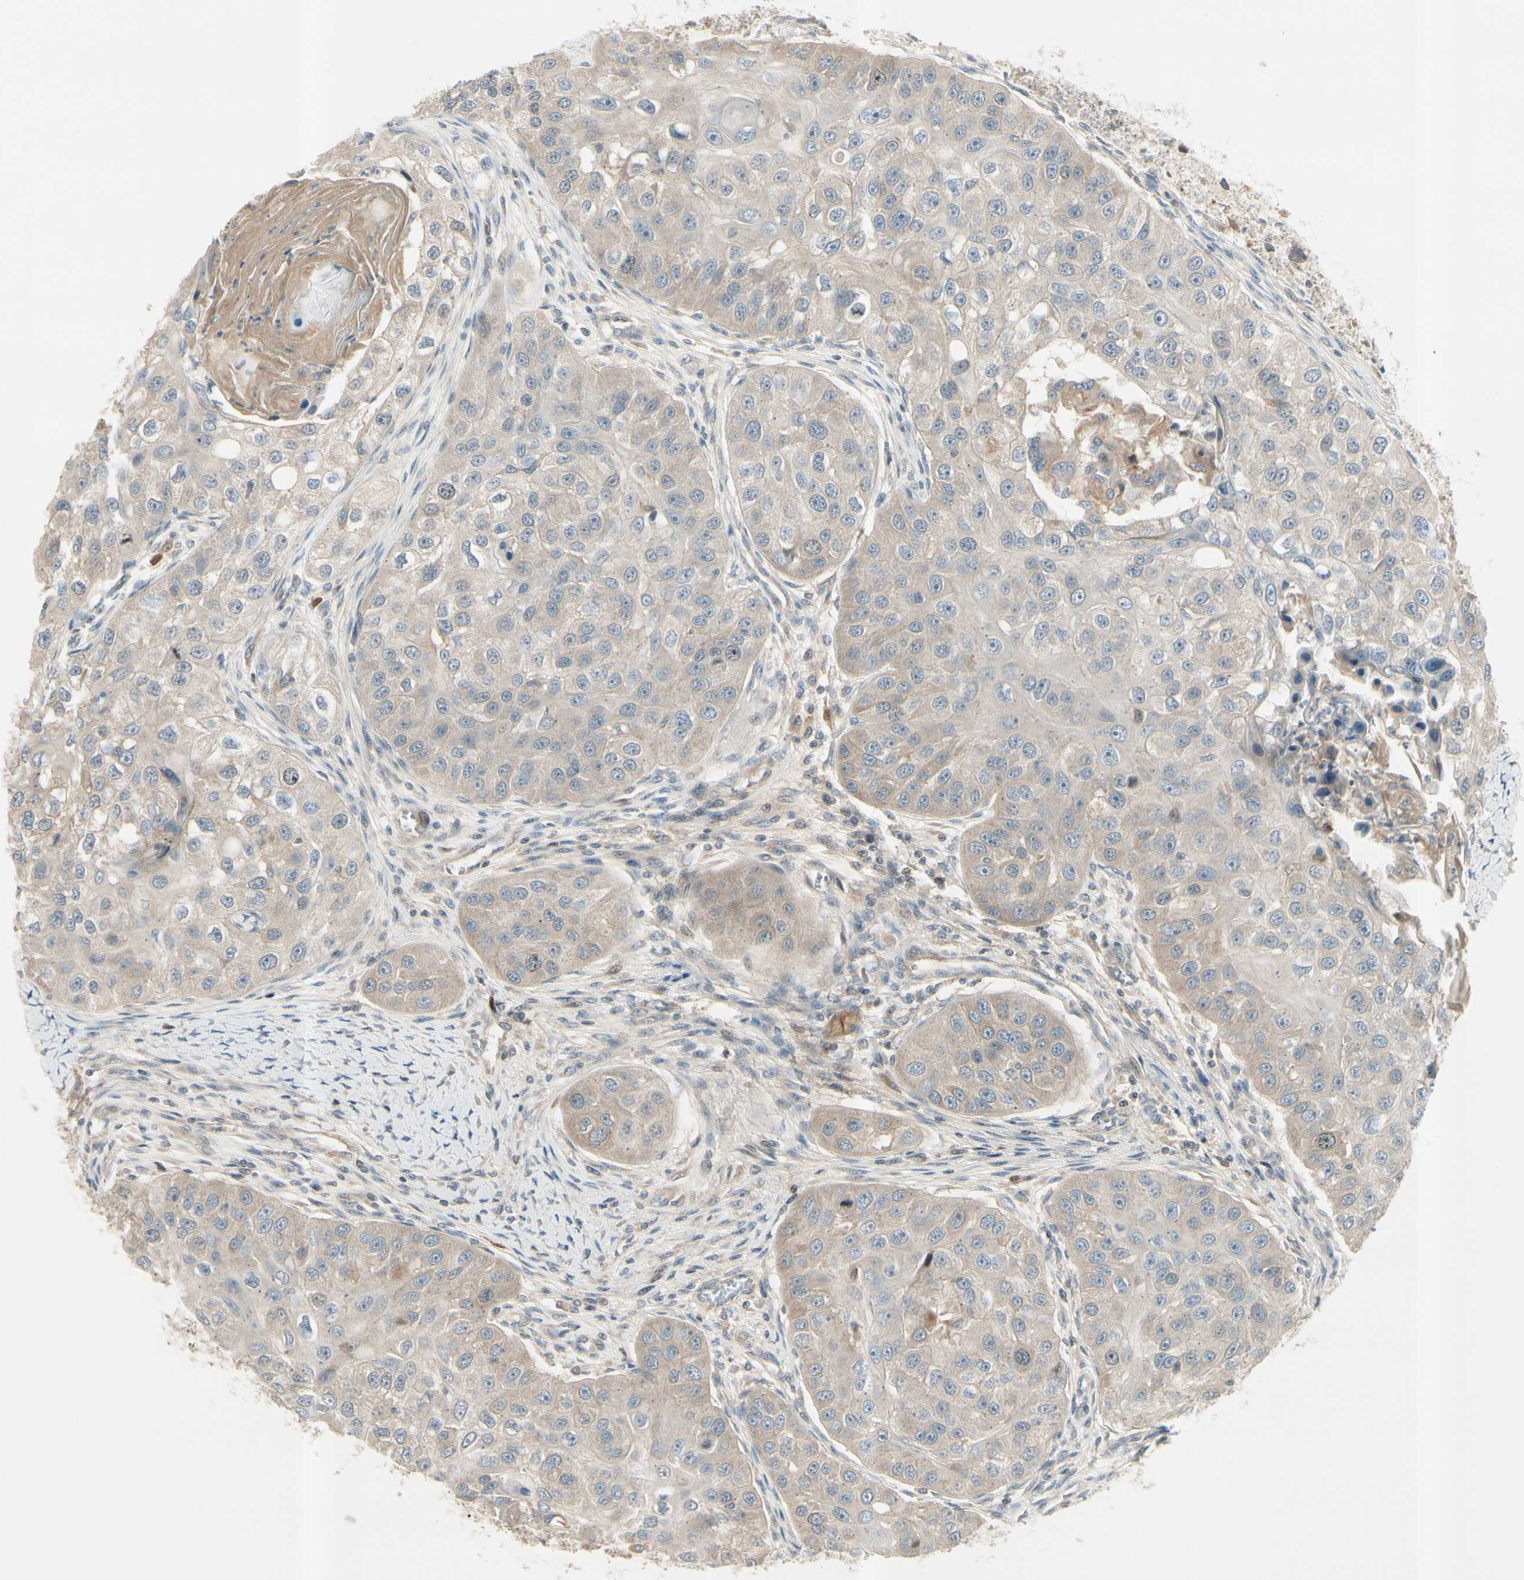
{"staining": {"intensity": "weak", "quantity": ">75%", "location": "cytoplasmic/membranous"}, "tissue": "head and neck cancer", "cell_type": "Tumor cells", "image_type": "cancer", "snomed": [{"axis": "morphology", "description": "Normal tissue, NOS"}, {"axis": "morphology", "description": "Squamous cell carcinoma, NOS"}, {"axis": "topography", "description": "Skeletal muscle"}, {"axis": "topography", "description": "Head-Neck"}], "caption": "Immunohistochemical staining of squamous cell carcinoma (head and neck) reveals low levels of weak cytoplasmic/membranous protein expression in about >75% of tumor cells.", "gene": "ICAM5", "patient": {"sex": "male", "age": 51}}